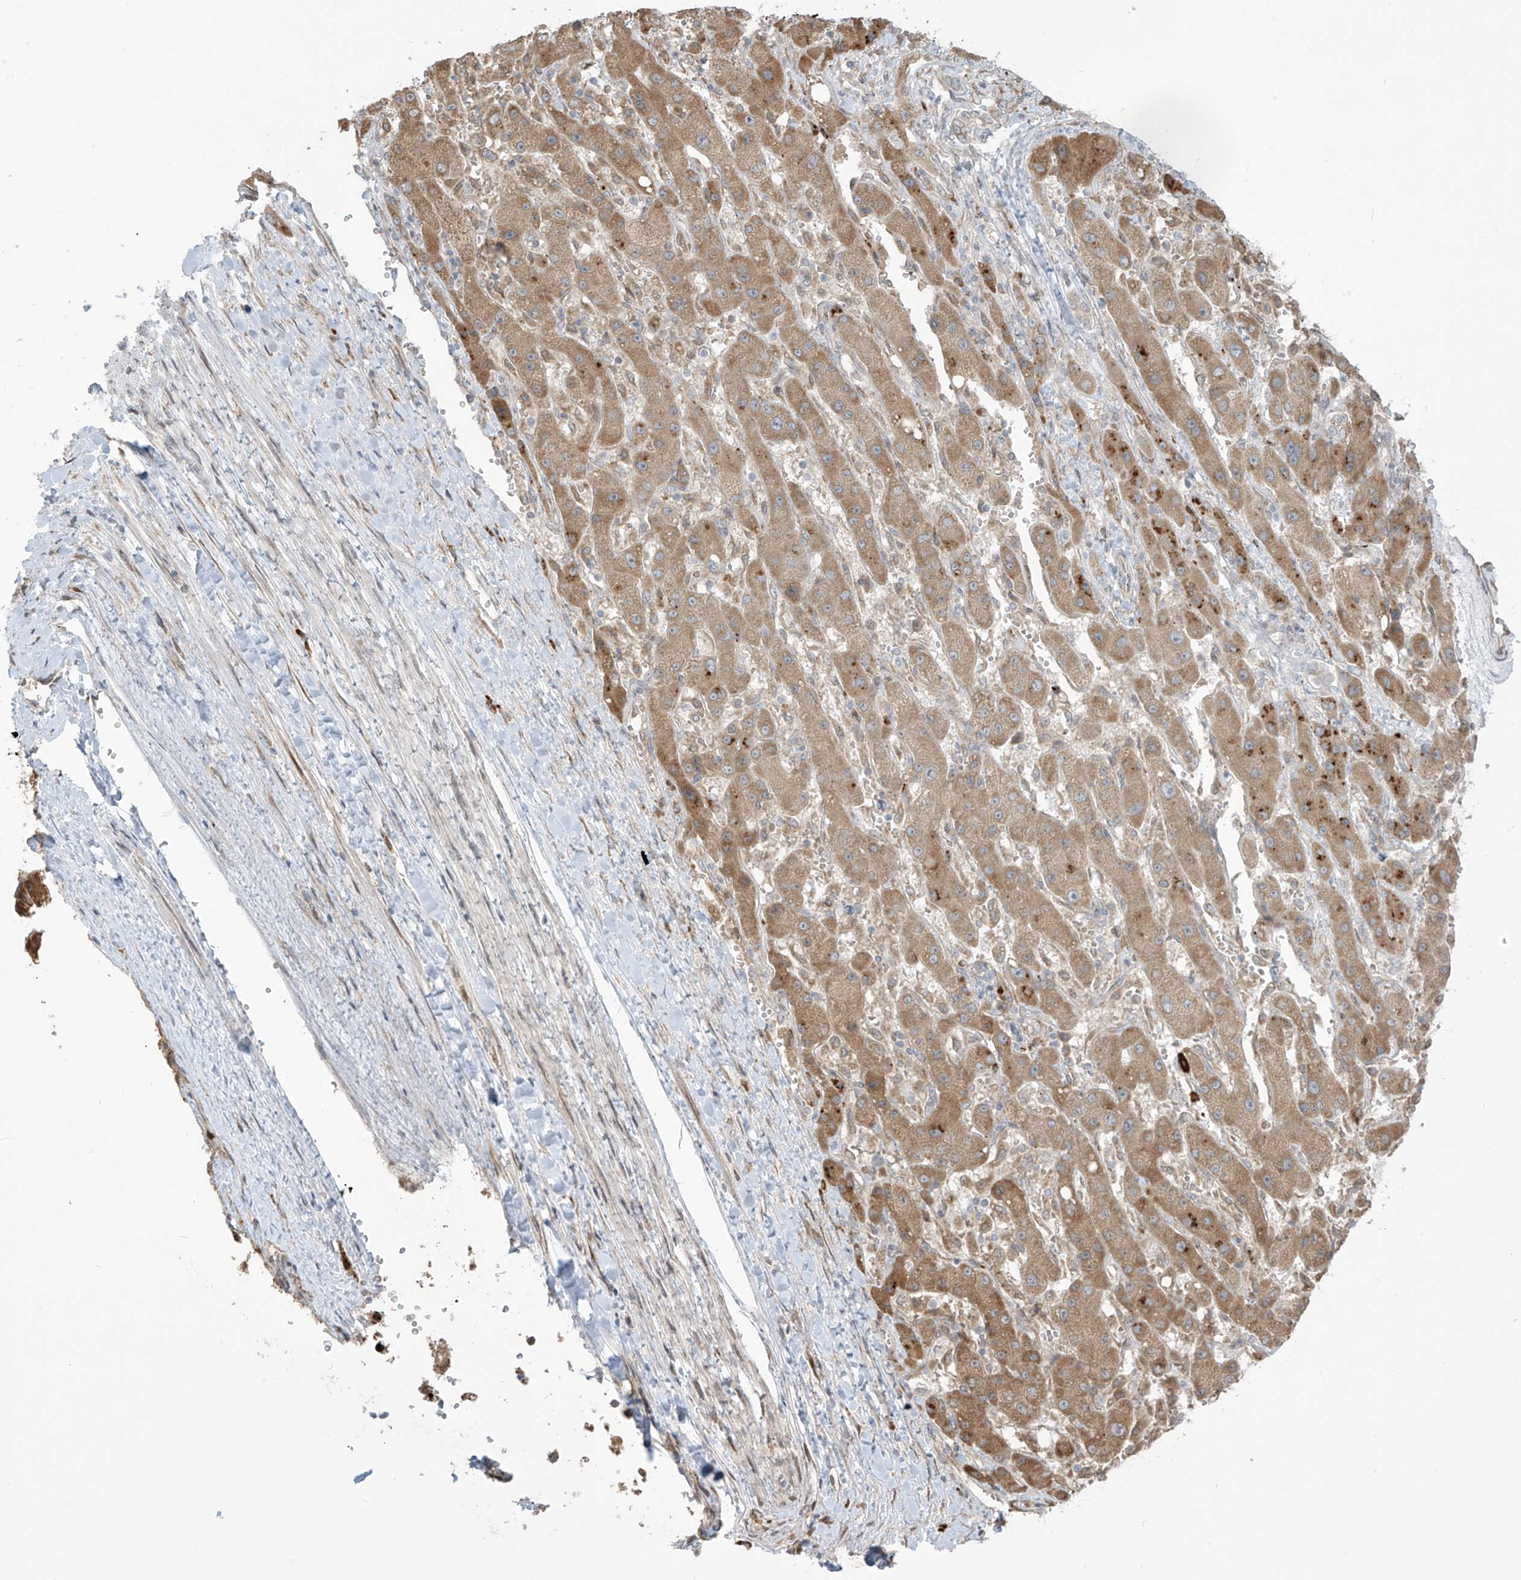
{"staining": {"intensity": "moderate", "quantity": ">75%", "location": "cytoplasmic/membranous"}, "tissue": "liver cancer", "cell_type": "Tumor cells", "image_type": "cancer", "snomed": [{"axis": "morphology", "description": "Carcinoma, Hepatocellular, NOS"}, {"axis": "topography", "description": "Liver"}], "caption": "Liver cancer was stained to show a protein in brown. There is medium levels of moderate cytoplasmic/membranous expression in about >75% of tumor cells.", "gene": "PPAT", "patient": {"sex": "female", "age": 73}}